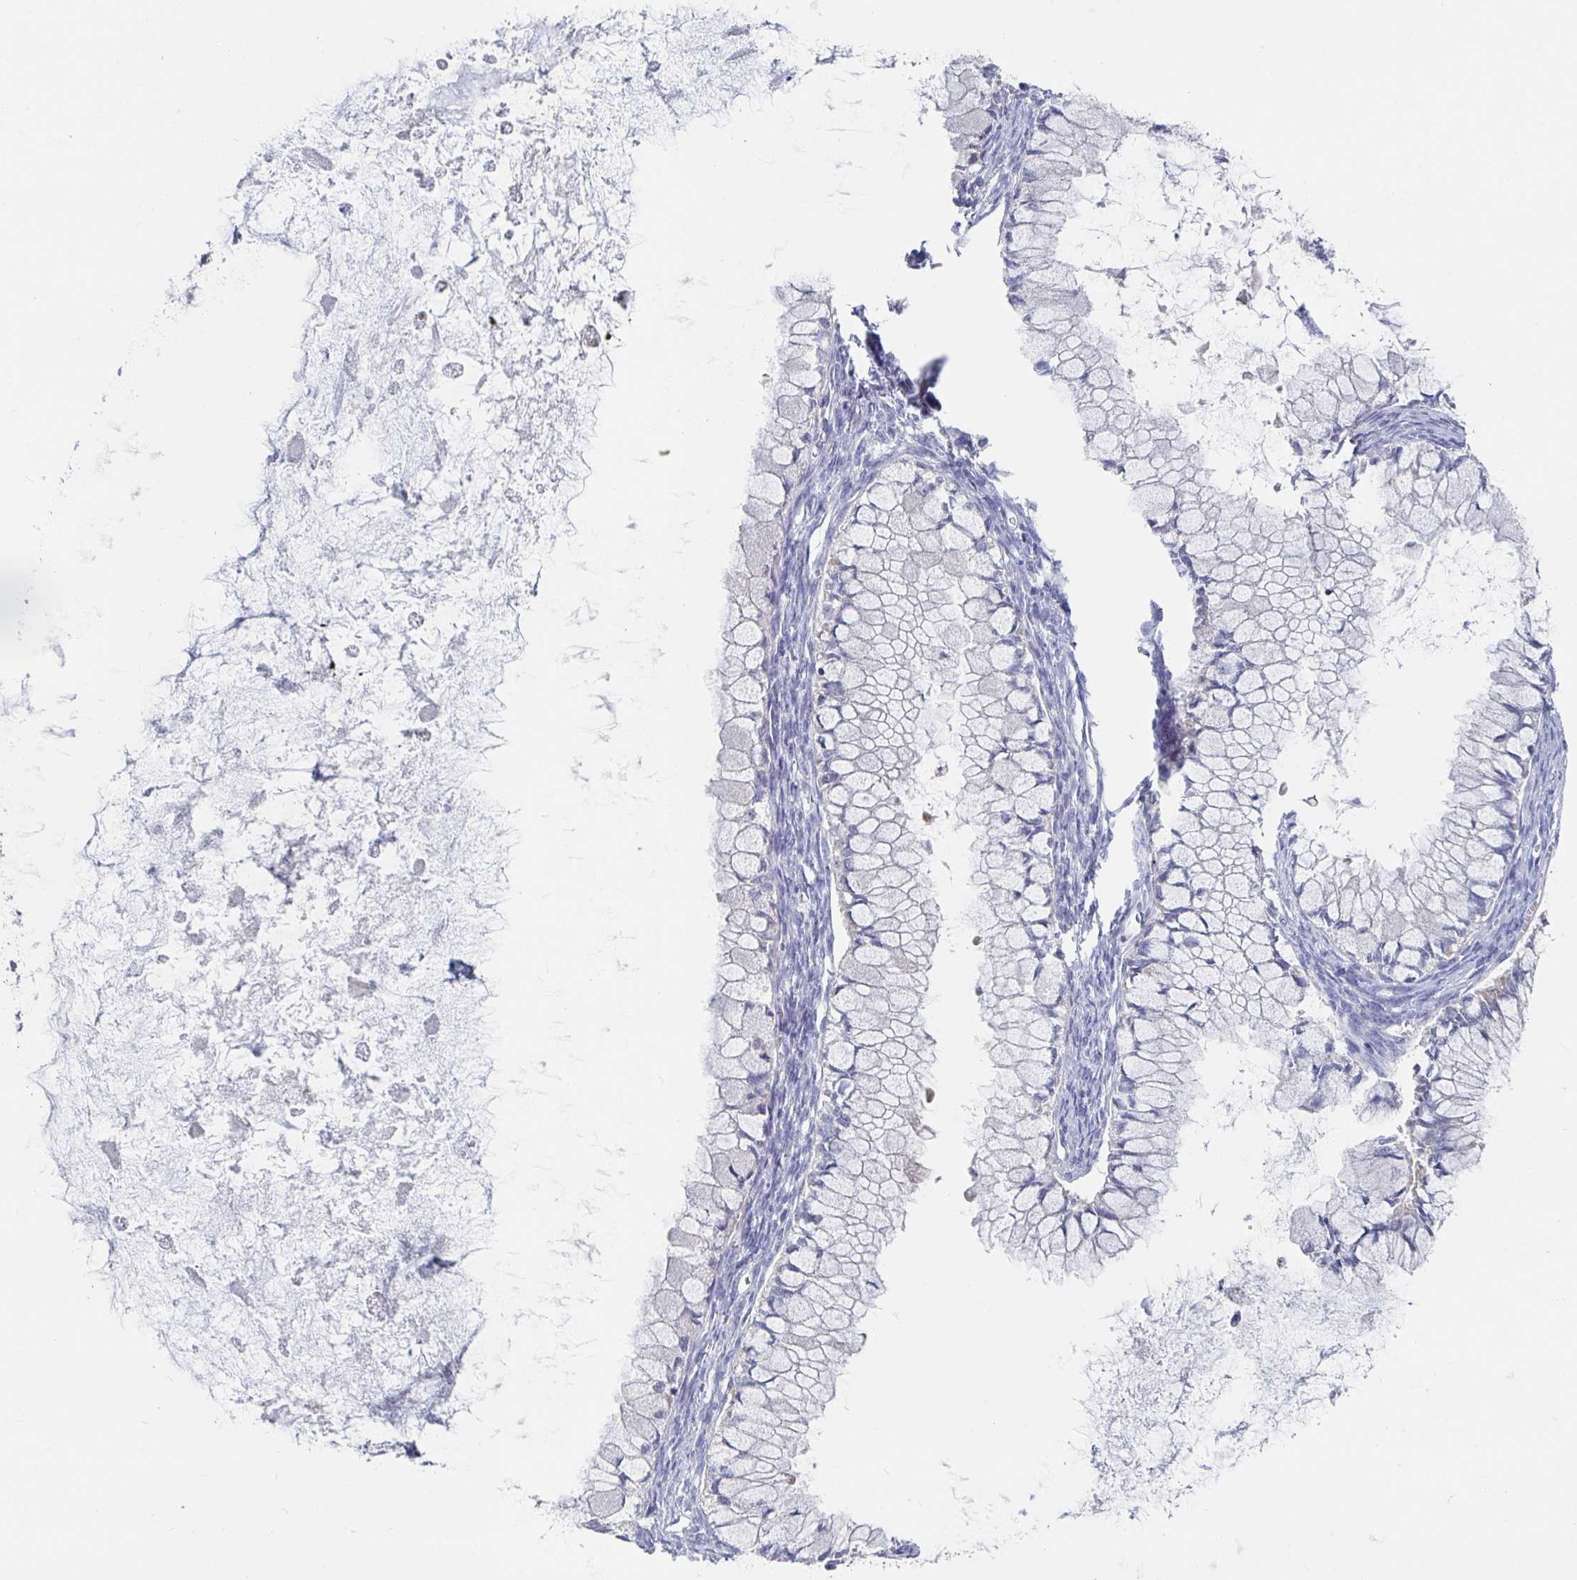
{"staining": {"intensity": "negative", "quantity": "none", "location": "none"}, "tissue": "ovarian cancer", "cell_type": "Tumor cells", "image_type": "cancer", "snomed": [{"axis": "morphology", "description": "Cystadenocarcinoma, mucinous, NOS"}, {"axis": "topography", "description": "Ovary"}], "caption": "Photomicrograph shows no protein staining in tumor cells of mucinous cystadenocarcinoma (ovarian) tissue. The staining was performed using DAB (3,3'-diaminobenzidine) to visualize the protein expression in brown, while the nuclei were stained in blue with hematoxylin (Magnification: 20x).", "gene": "GPR148", "patient": {"sex": "female", "age": 34}}